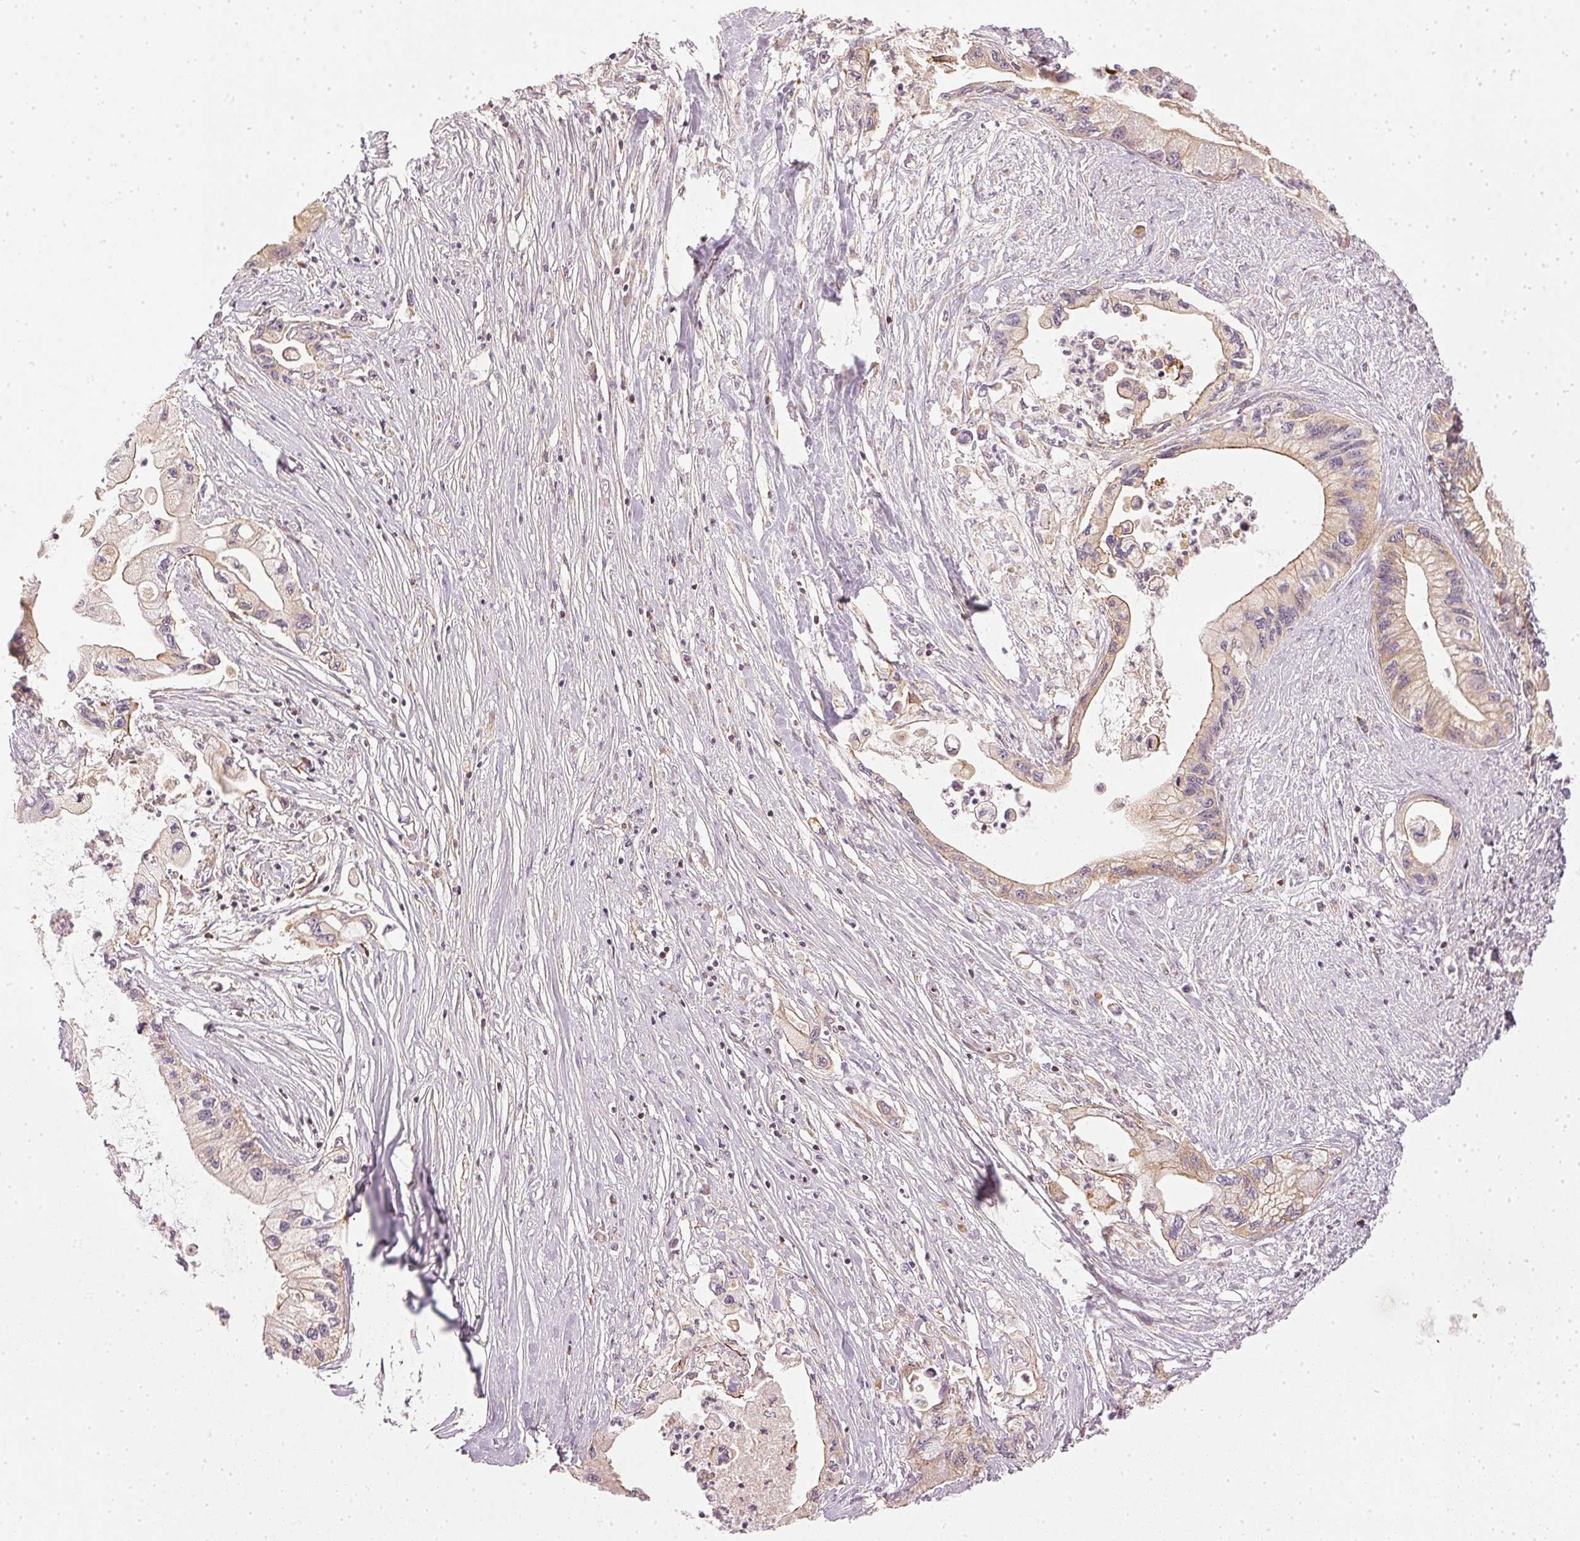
{"staining": {"intensity": "weak", "quantity": "25%-75%", "location": "cytoplasmic/membranous"}, "tissue": "pancreatic cancer", "cell_type": "Tumor cells", "image_type": "cancer", "snomed": [{"axis": "morphology", "description": "Adenocarcinoma, NOS"}, {"axis": "topography", "description": "Pancreas"}], "caption": "Pancreatic cancer (adenocarcinoma) was stained to show a protein in brown. There is low levels of weak cytoplasmic/membranous staining in approximately 25%-75% of tumor cells.", "gene": "NADK2", "patient": {"sex": "male", "age": 61}}